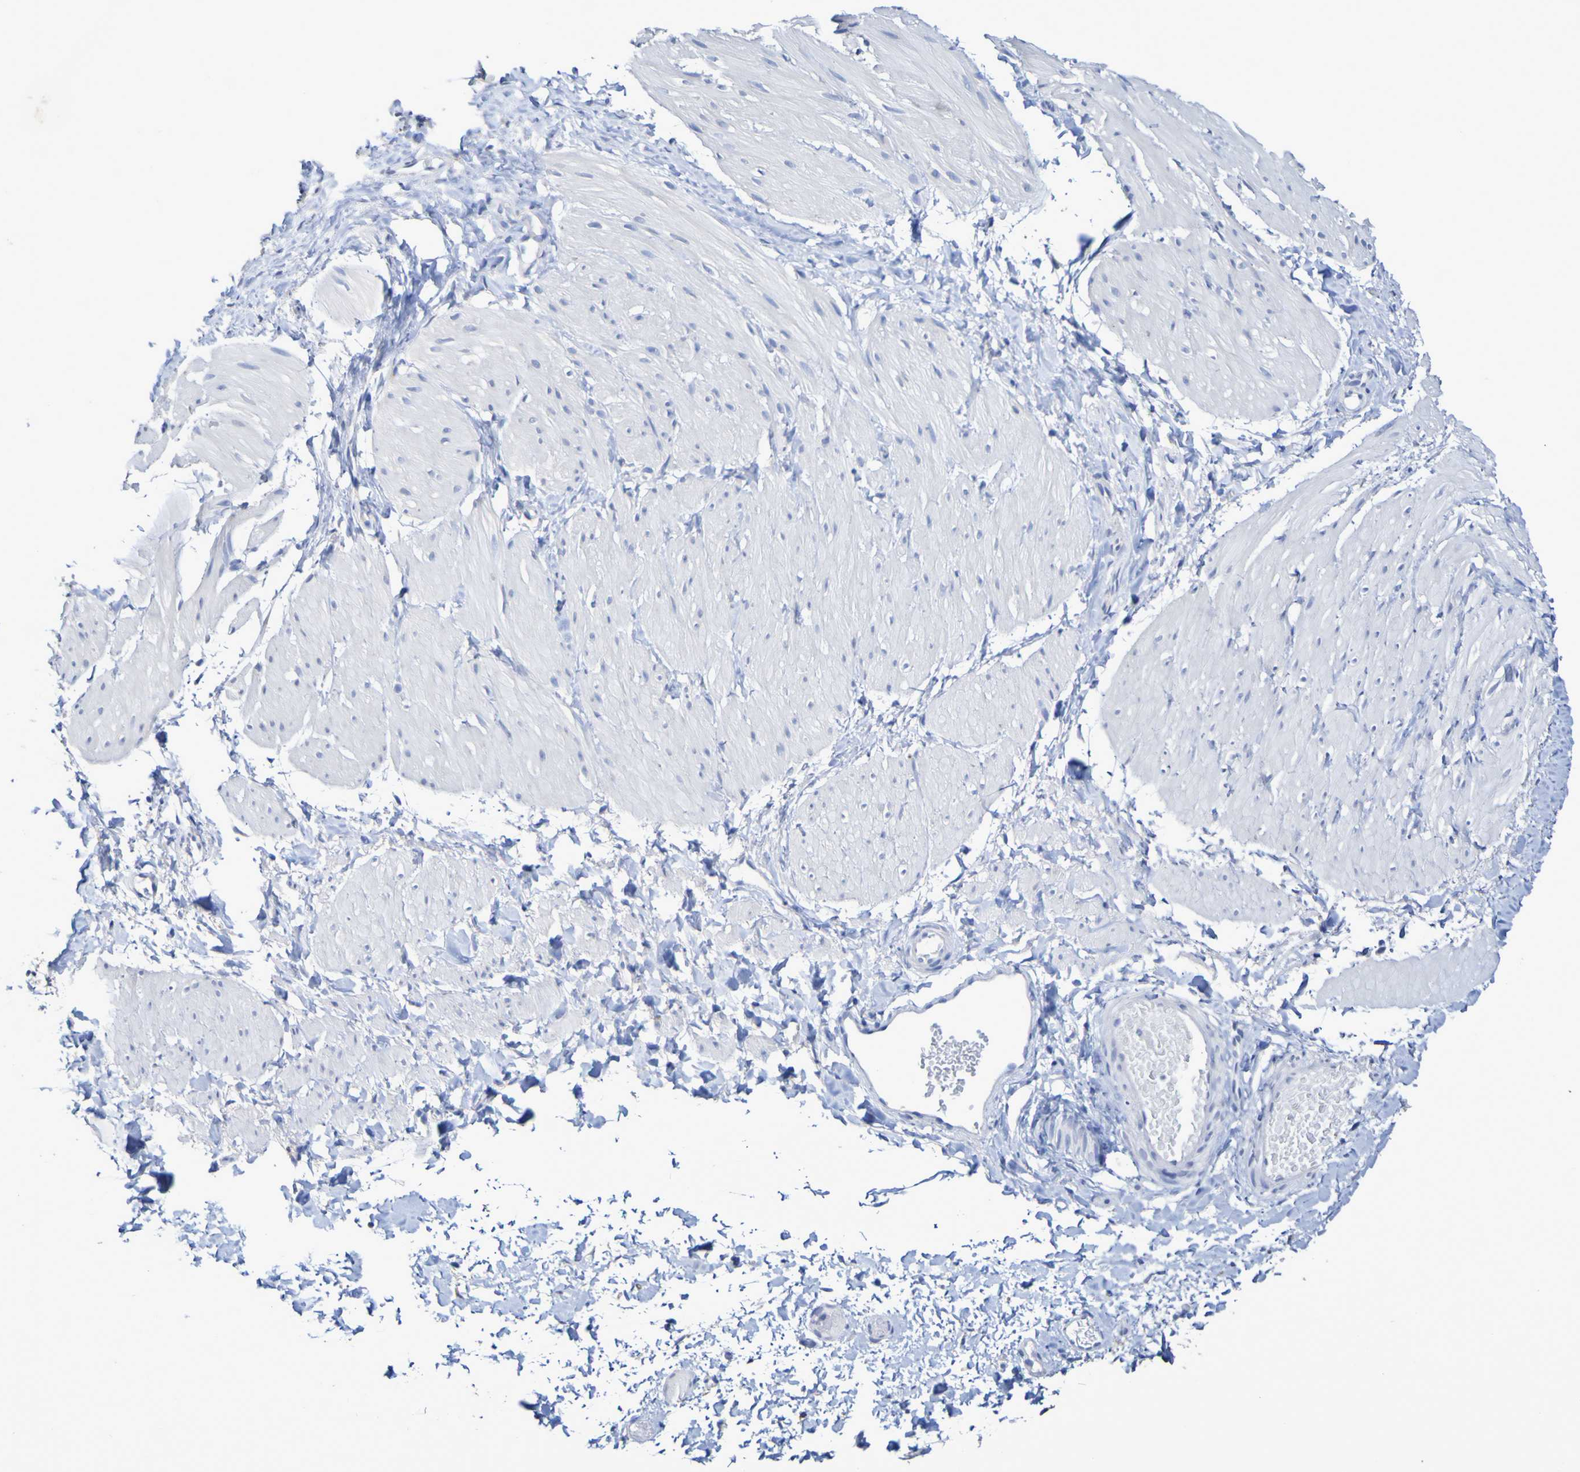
{"staining": {"intensity": "negative", "quantity": "none", "location": "none"}, "tissue": "smooth muscle", "cell_type": "Smooth muscle cells", "image_type": "normal", "snomed": [{"axis": "morphology", "description": "Normal tissue, NOS"}, {"axis": "topography", "description": "Smooth muscle"}], "caption": "Smooth muscle cells are negative for protein expression in unremarkable human smooth muscle. (Stains: DAB immunohistochemistry (IHC) with hematoxylin counter stain, Microscopy: brightfield microscopy at high magnification).", "gene": "SLC3A2", "patient": {"sex": "male", "age": 16}}